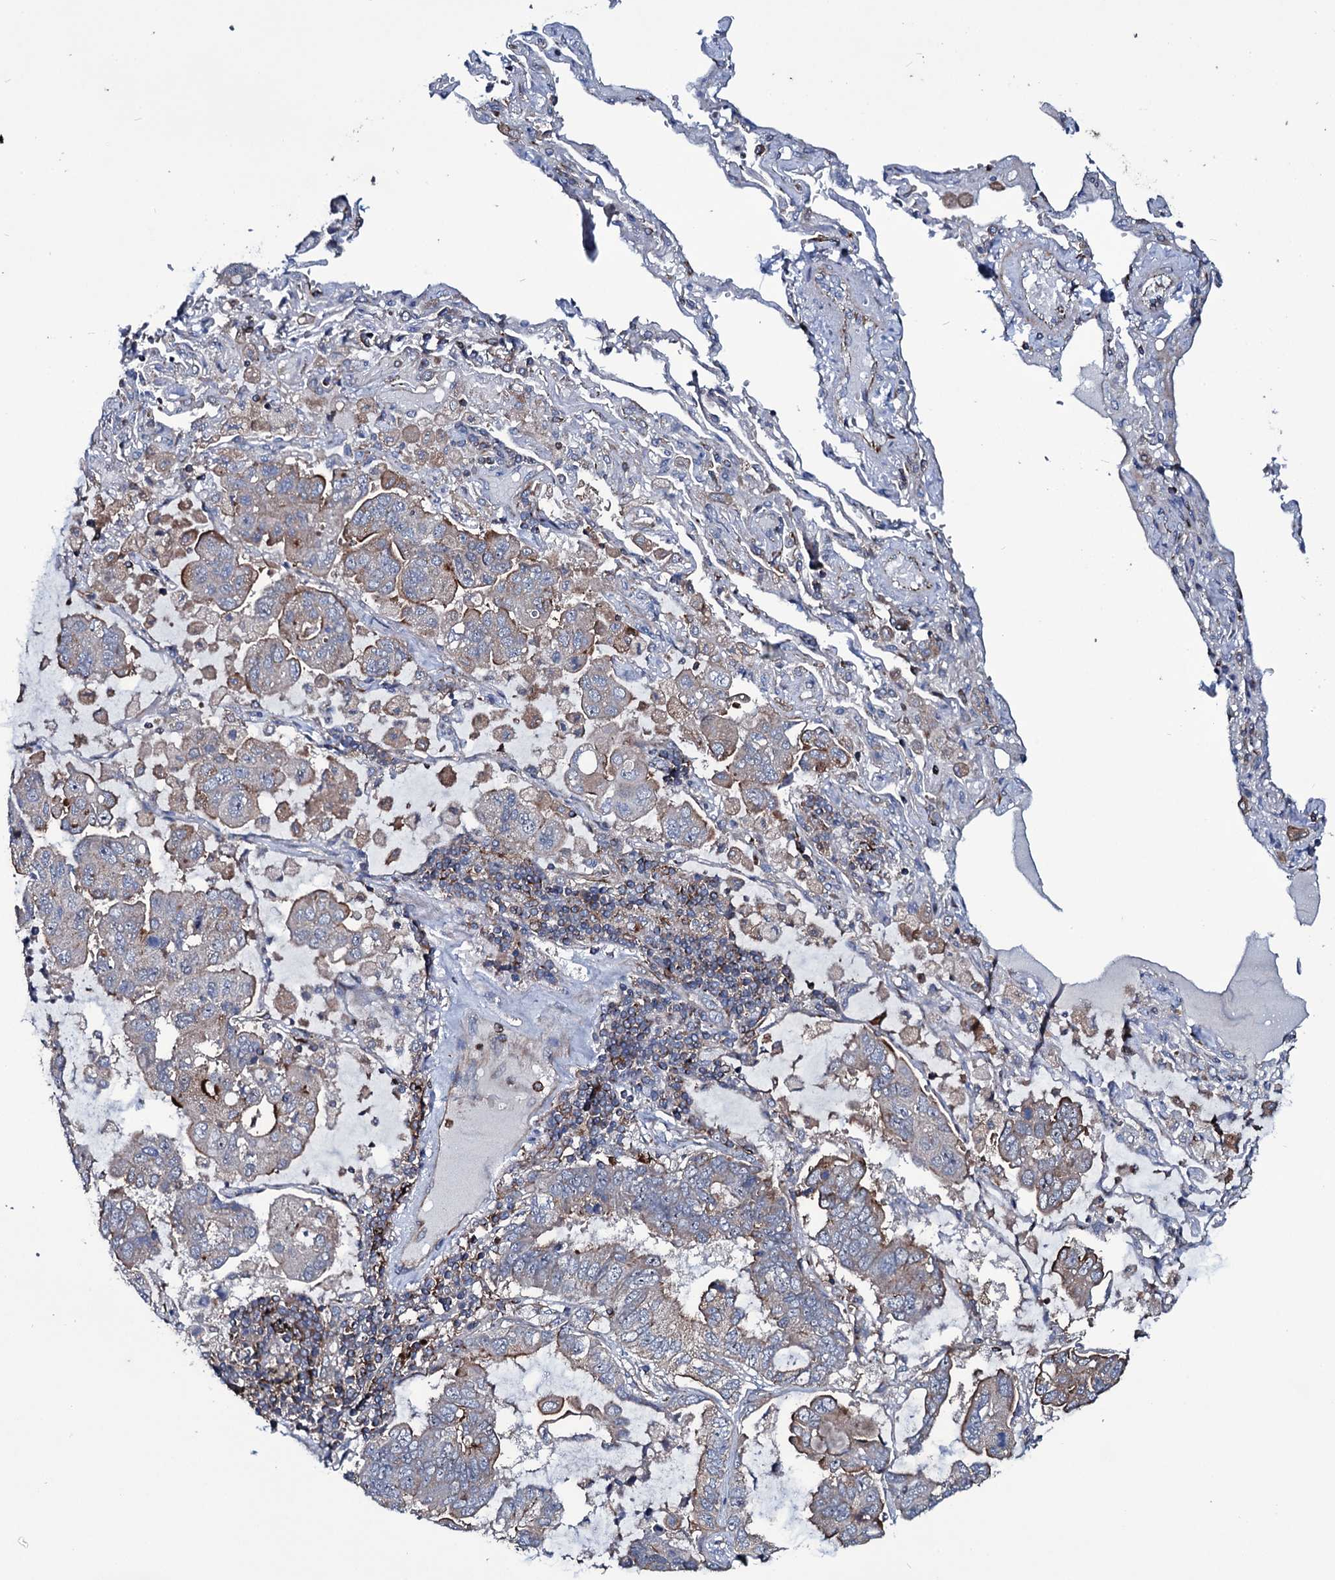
{"staining": {"intensity": "moderate", "quantity": "<25%", "location": "cytoplasmic/membranous"}, "tissue": "lung cancer", "cell_type": "Tumor cells", "image_type": "cancer", "snomed": [{"axis": "morphology", "description": "Adenocarcinoma, NOS"}, {"axis": "topography", "description": "Lung"}], "caption": "The immunohistochemical stain highlights moderate cytoplasmic/membranous positivity in tumor cells of lung cancer tissue.", "gene": "VAMP8", "patient": {"sex": "male", "age": 64}}